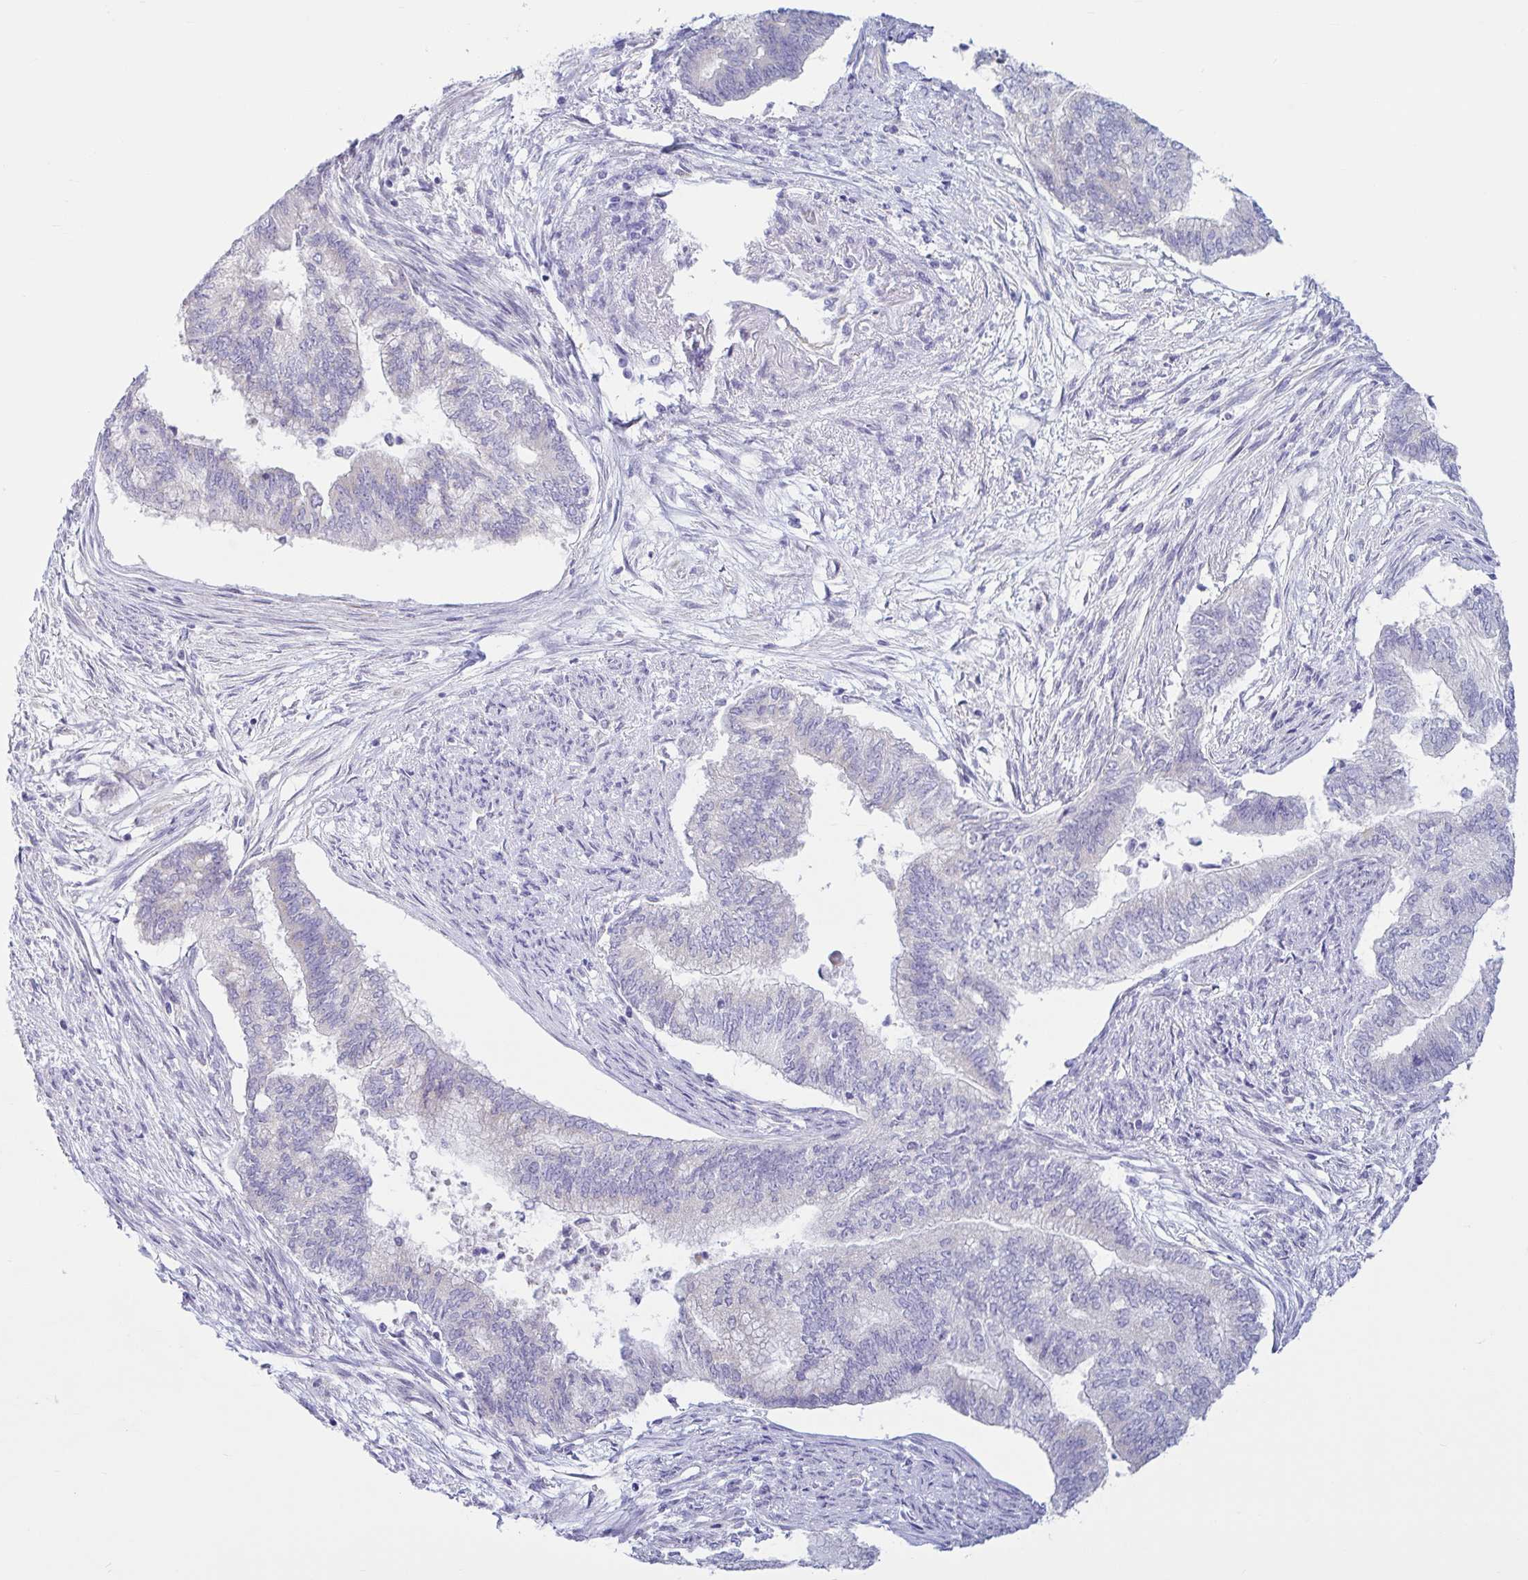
{"staining": {"intensity": "negative", "quantity": "none", "location": "none"}, "tissue": "endometrial cancer", "cell_type": "Tumor cells", "image_type": "cancer", "snomed": [{"axis": "morphology", "description": "Adenocarcinoma, NOS"}, {"axis": "topography", "description": "Endometrium"}], "caption": "Immunohistochemical staining of human endometrial adenocarcinoma exhibits no significant staining in tumor cells.", "gene": "TNNI2", "patient": {"sex": "female", "age": 65}}